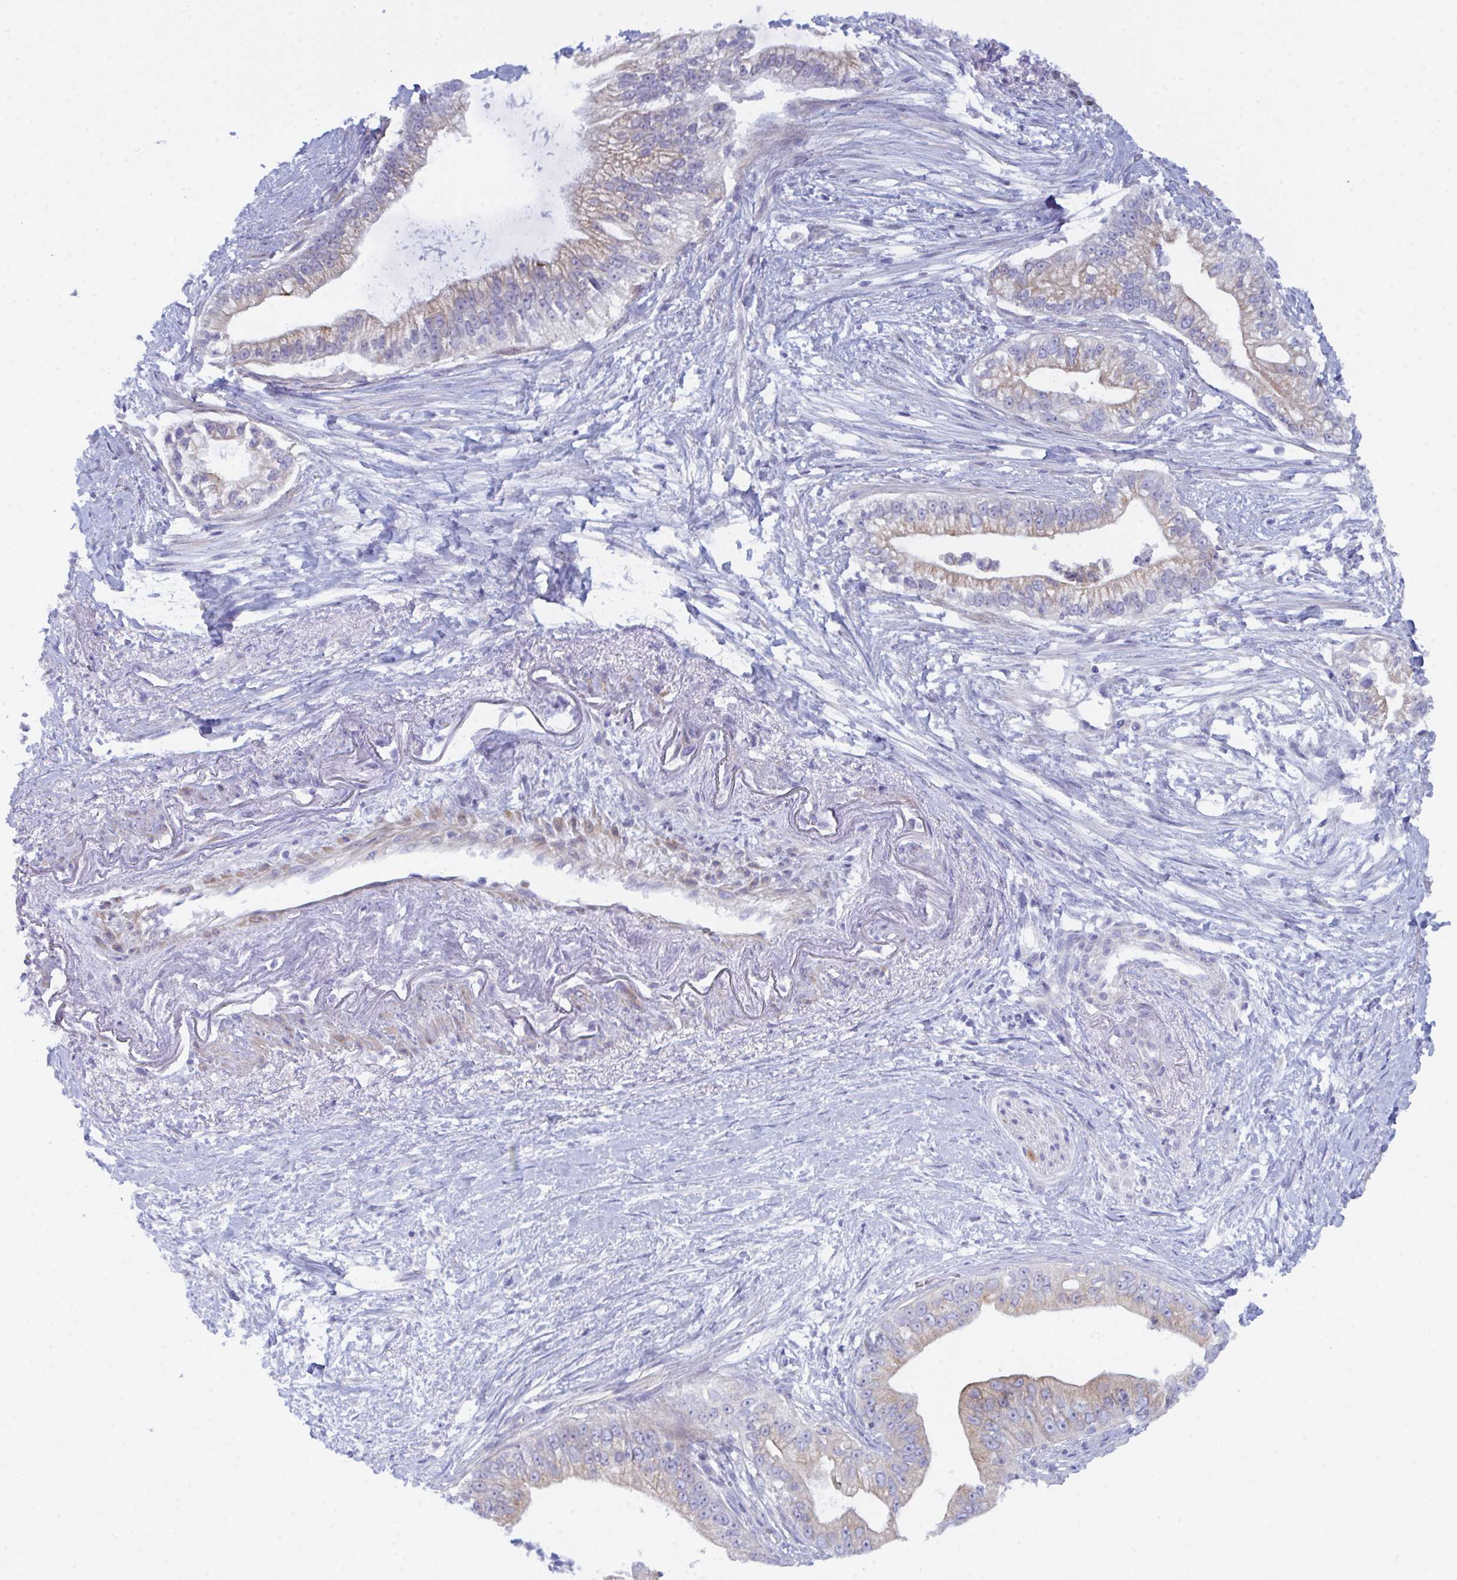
{"staining": {"intensity": "weak", "quantity": "25%-75%", "location": "cytoplasmic/membranous"}, "tissue": "pancreatic cancer", "cell_type": "Tumor cells", "image_type": "cancer", "snomed": [{"axis": "morphology", "description": "Adenocarcinoma, NOS"}, {"axis": "topography", "description": "Pancreas"}], "caption": "The photomicrograph displays a brown stain indicating the presence of a protein in the cytoplasmic/membranous of tumor cells in pancreatic adenocarcinoma.", "gene": "CEP170B", "patient": {"sex": "male", "age": 70}}